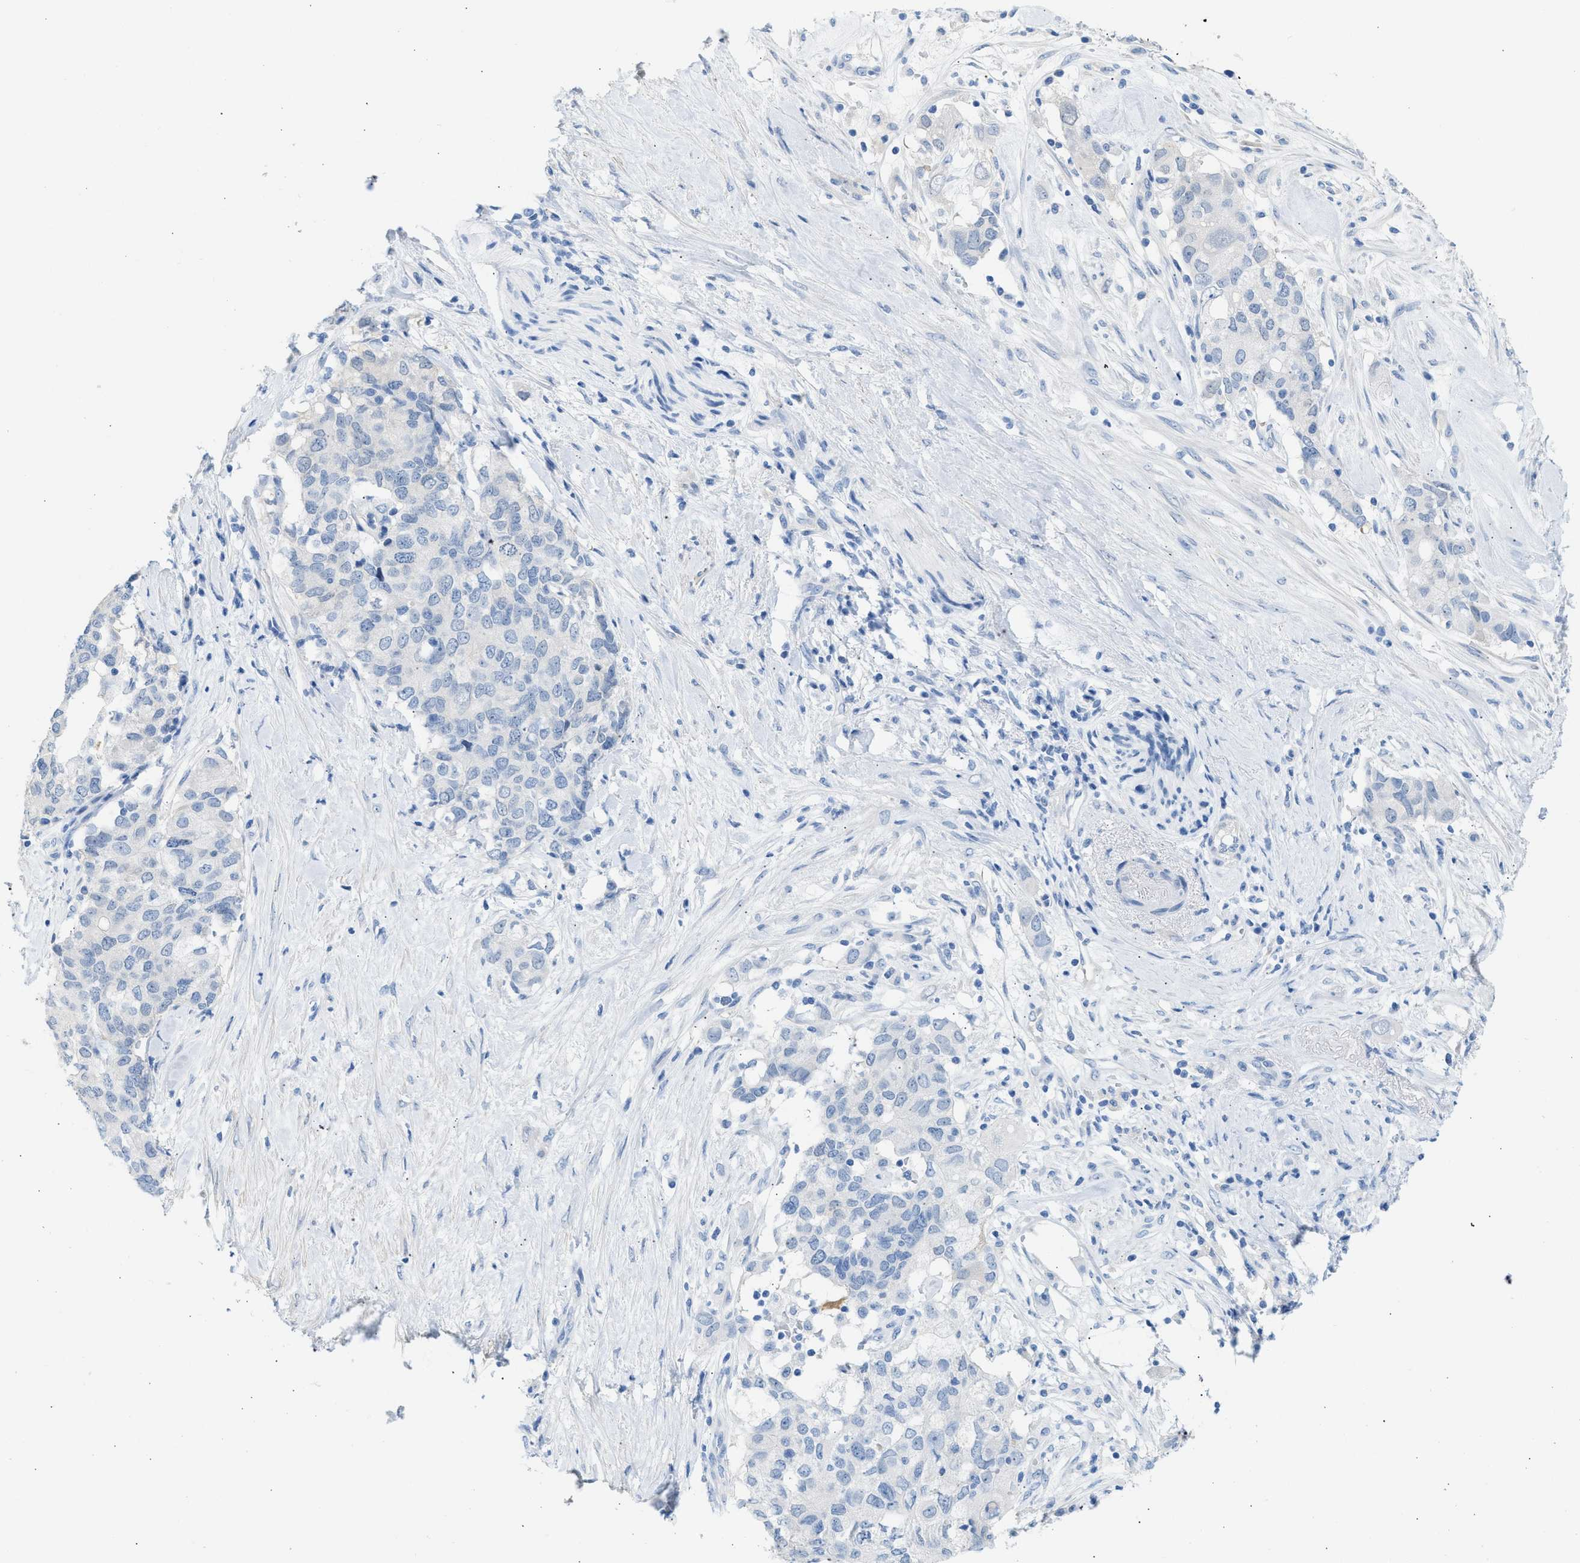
{"staining": {"intensity": "negative", "quantity": "none", "location": "none"}, "tissue": "pancreatic cancer", "cell_type": "Tumor cells", "image_type": "cancer", "snomed": [{"axis": "morphology", "description": "Adenocarcinoma, NOS"}, {"axis": "topography", "description": "Pancreas"}], "caption": "A high-resolution image shows immunohistochemistry (IHC) staining of pancreatic cancer (adenocarcinoma), which demonstrates no significant positivity in tumor cells.", "gene": "SPAM1", "patient": {"sex": "female", "age": 56}}